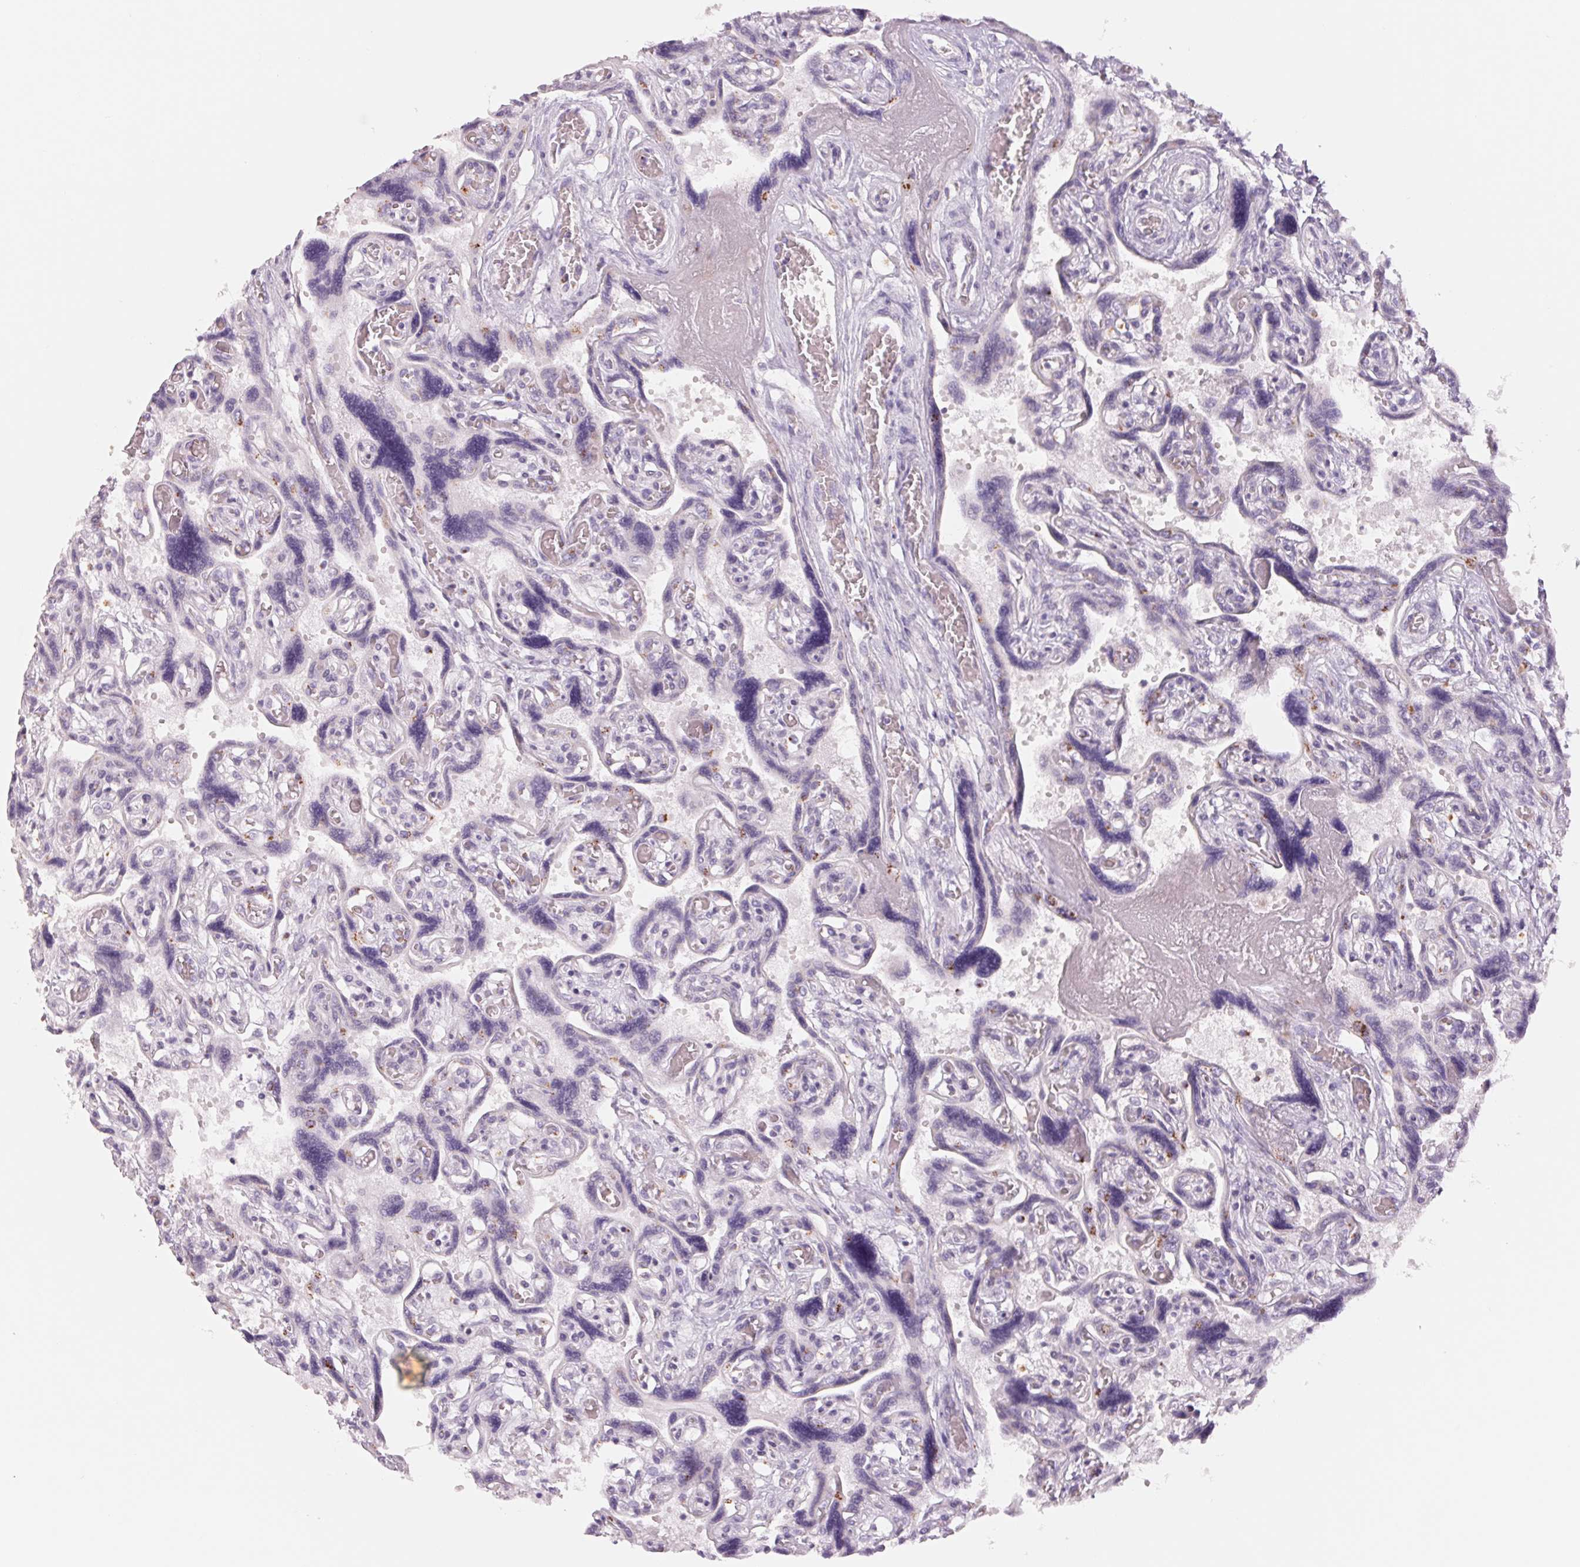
{"staining": {"intensity": "weak", "quantity": "<25%", "location": "cytoplasmic/membranous"}, "tissue": "placenta", "cell_type": "Decidual cells", "image_type": "normal", "snomed": [{"axis": "morphology", "description": "Normal tissue, NOS"}, {"axis": "topography", "description": "Placenta"}], "caption": "Immunohistochemical staining of unremarkable human placenta exhibits no significant positivity in decidual cells. The staining was performed using DAB (3,3'-diaminobenzidine) to visualize the protein expression in brown, while the nuclei were stained in blue with hematoxylin (Magnification: 20x).", "gene": "GALNT7", "patient": {"sex": "female", "age": 32}}